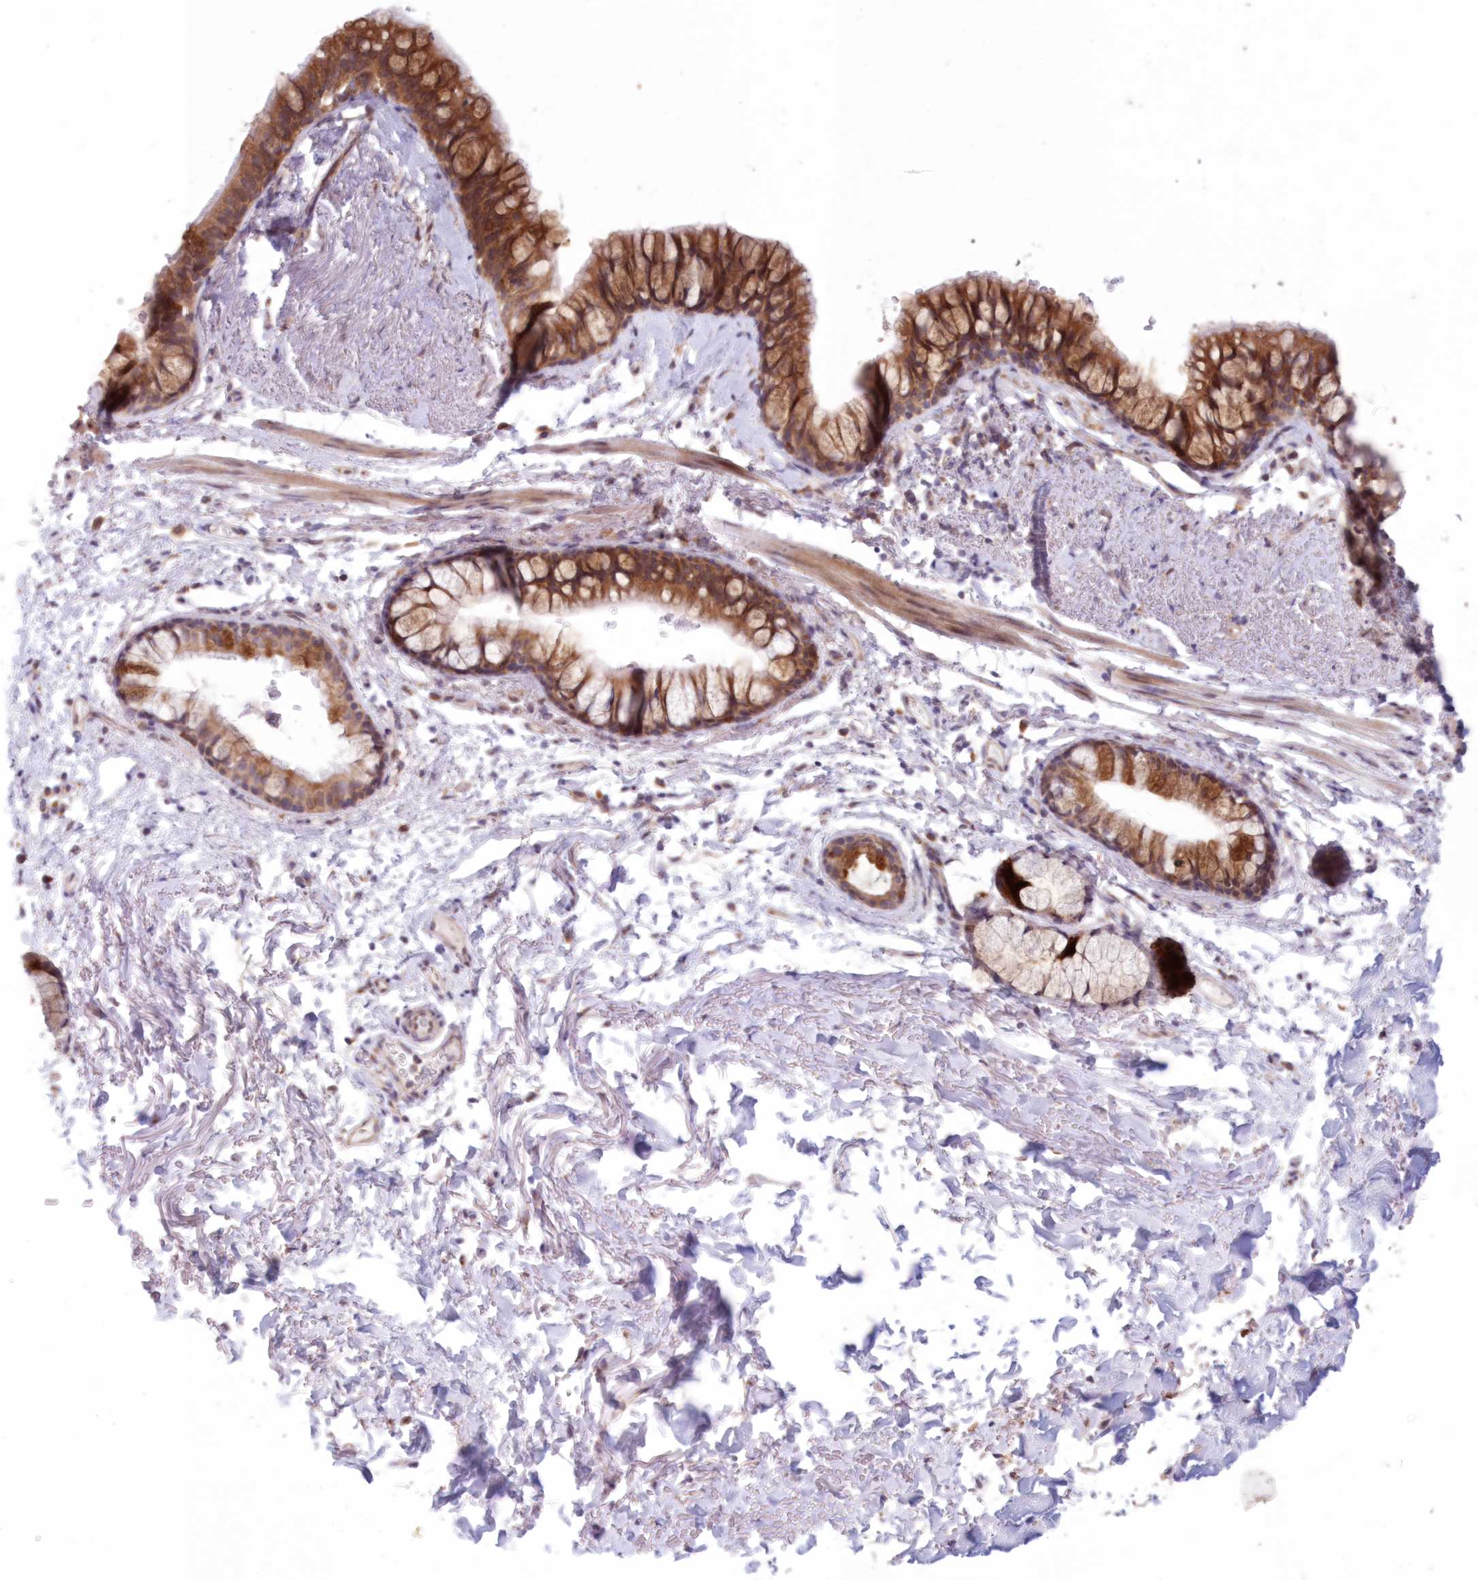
{"staining": {"intensity": "strong", "quantity": ">75%", "location": "cytoplasmic/membranous"}, "tissue": "bronchus", "cell_type": "Respiratory epithelial cells", "image_type": "normal", "snomed": [{"axis": "morphology", "description": "Normal tissue, NOS"}, {"axis": "topography", "description": "Cartilage tissue"}, {"axis": "topography", "description": "Bronchus"}], "caption": "Unremarkable bronchus displays strong cytoplasmic/membranous expression in about >75% of respiratory epithelial cells.", "gene": "PCYOX1L", "patient": {"sex": "female", "age": 73}}